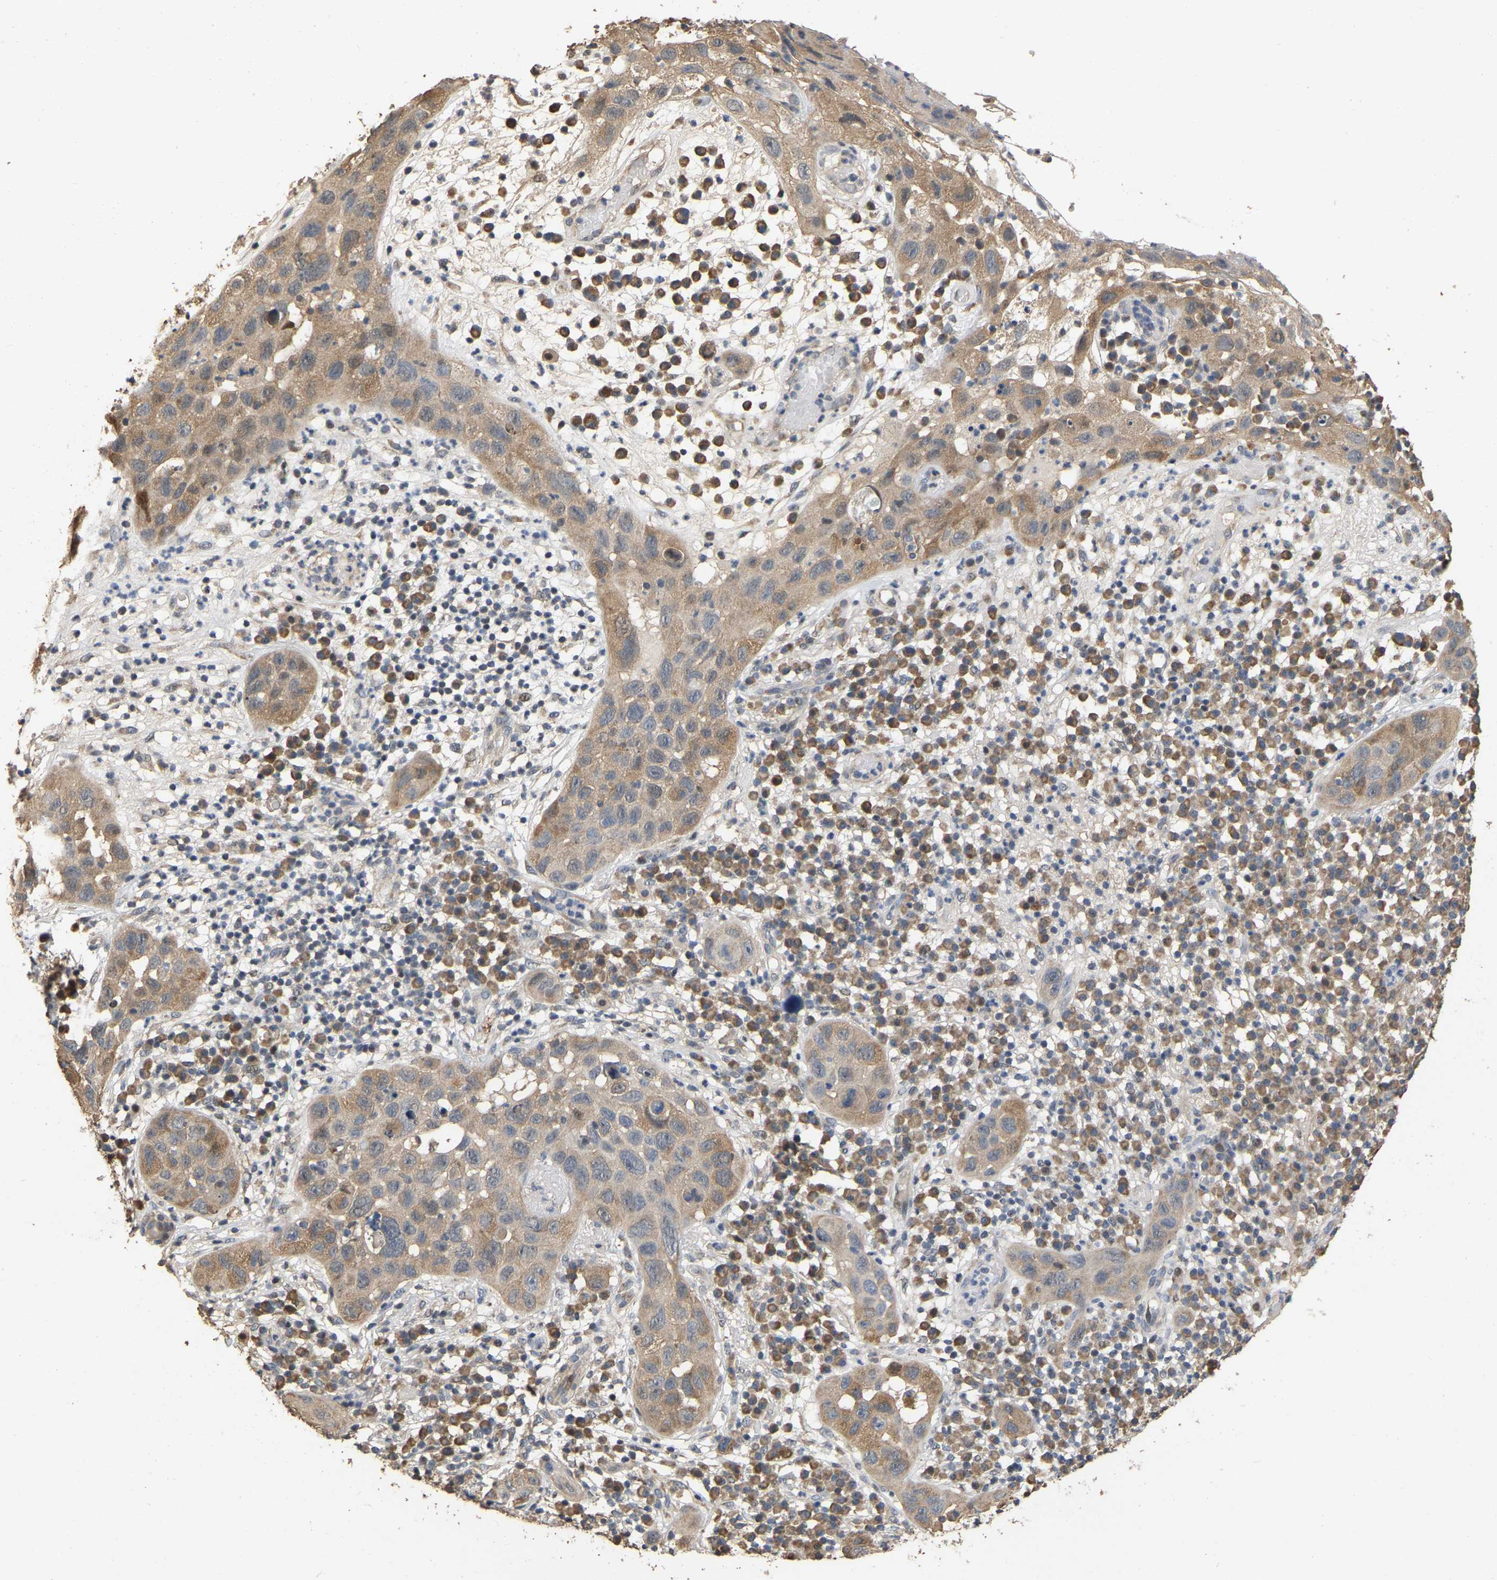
{"staining": {"intensity": "moderate", "quantity": ">75%", "location": "cytoplasmic/membranous"}, "tissue": "skin cancer", "cell_type": "Tumor cells", "image_type": "cancer", "snomed": [{"axis": "morphology", "description": "Squamous cell carcinoma in situ, NOS"}, {"axis": "morphology", "description": "Squamous cell carcinoma, NOS"}, {"axis": "topography", "description": "Skin"}], "caption": "Protein staining by IHC shows moderate cytoplasmic/membranous positivity in approximately >75% of tumor cells in skin cancer (squamous cell carcinoma).", "gene": "NCS1", "patient": {"sex": "male", "age": 93}}